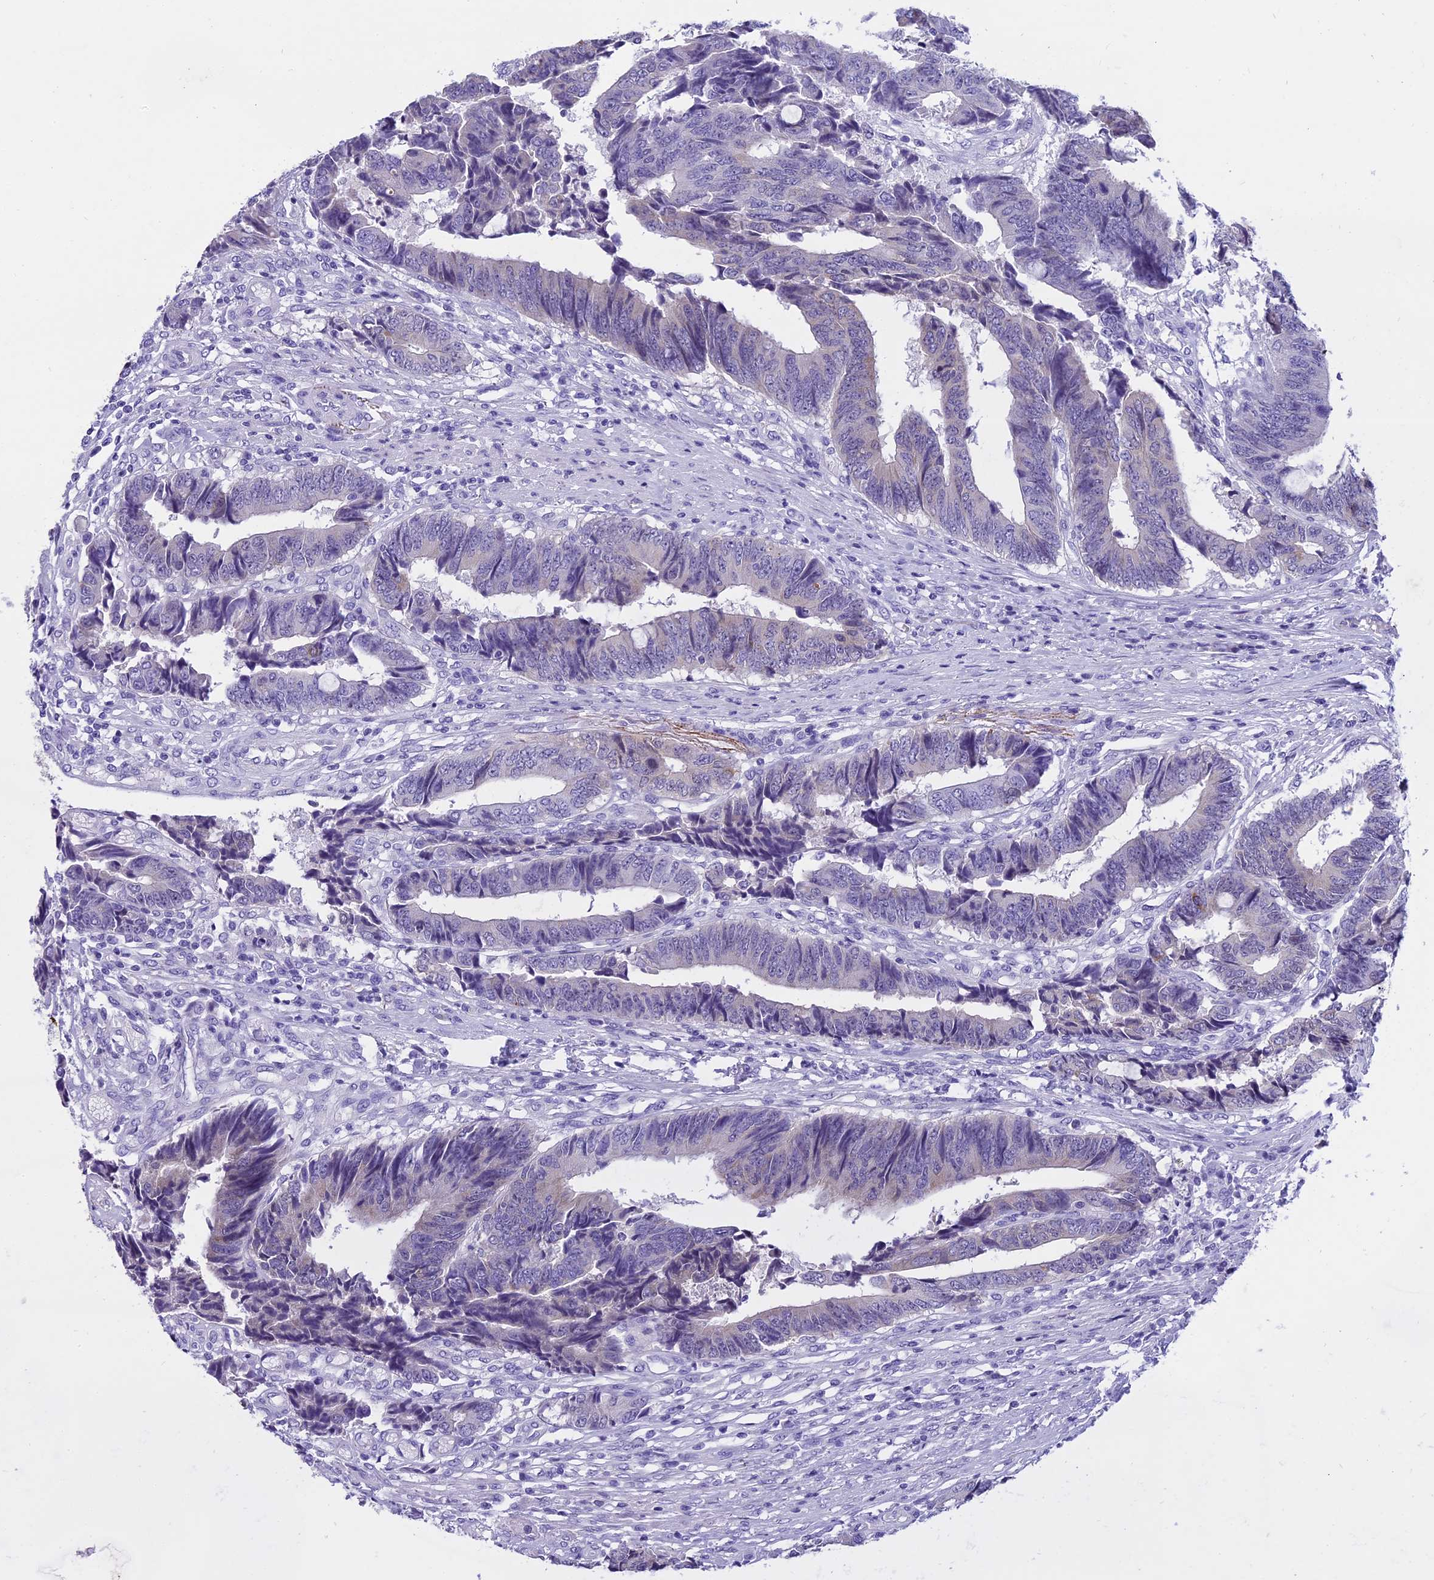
{"staining": {"intensity": "negative", "quantity": "none", "location": "none"}, "tissue": "colorectal cancer", "cell_type": "Tumor cells", "image_type": "cancer", "snomed": [{"axis": "morphology", "description": "Adenocarcinoma, NOS"}, {"axis": "topography", "description": "Rectum"}], "caption": "A high-resolution micrograph shows immunohistochemistry (IHC) staining of colorectal cancer, which shows no significant expression in tumor cells.", "gene": "KCTD14", "patient": {"sex": "male", "age": 84}}